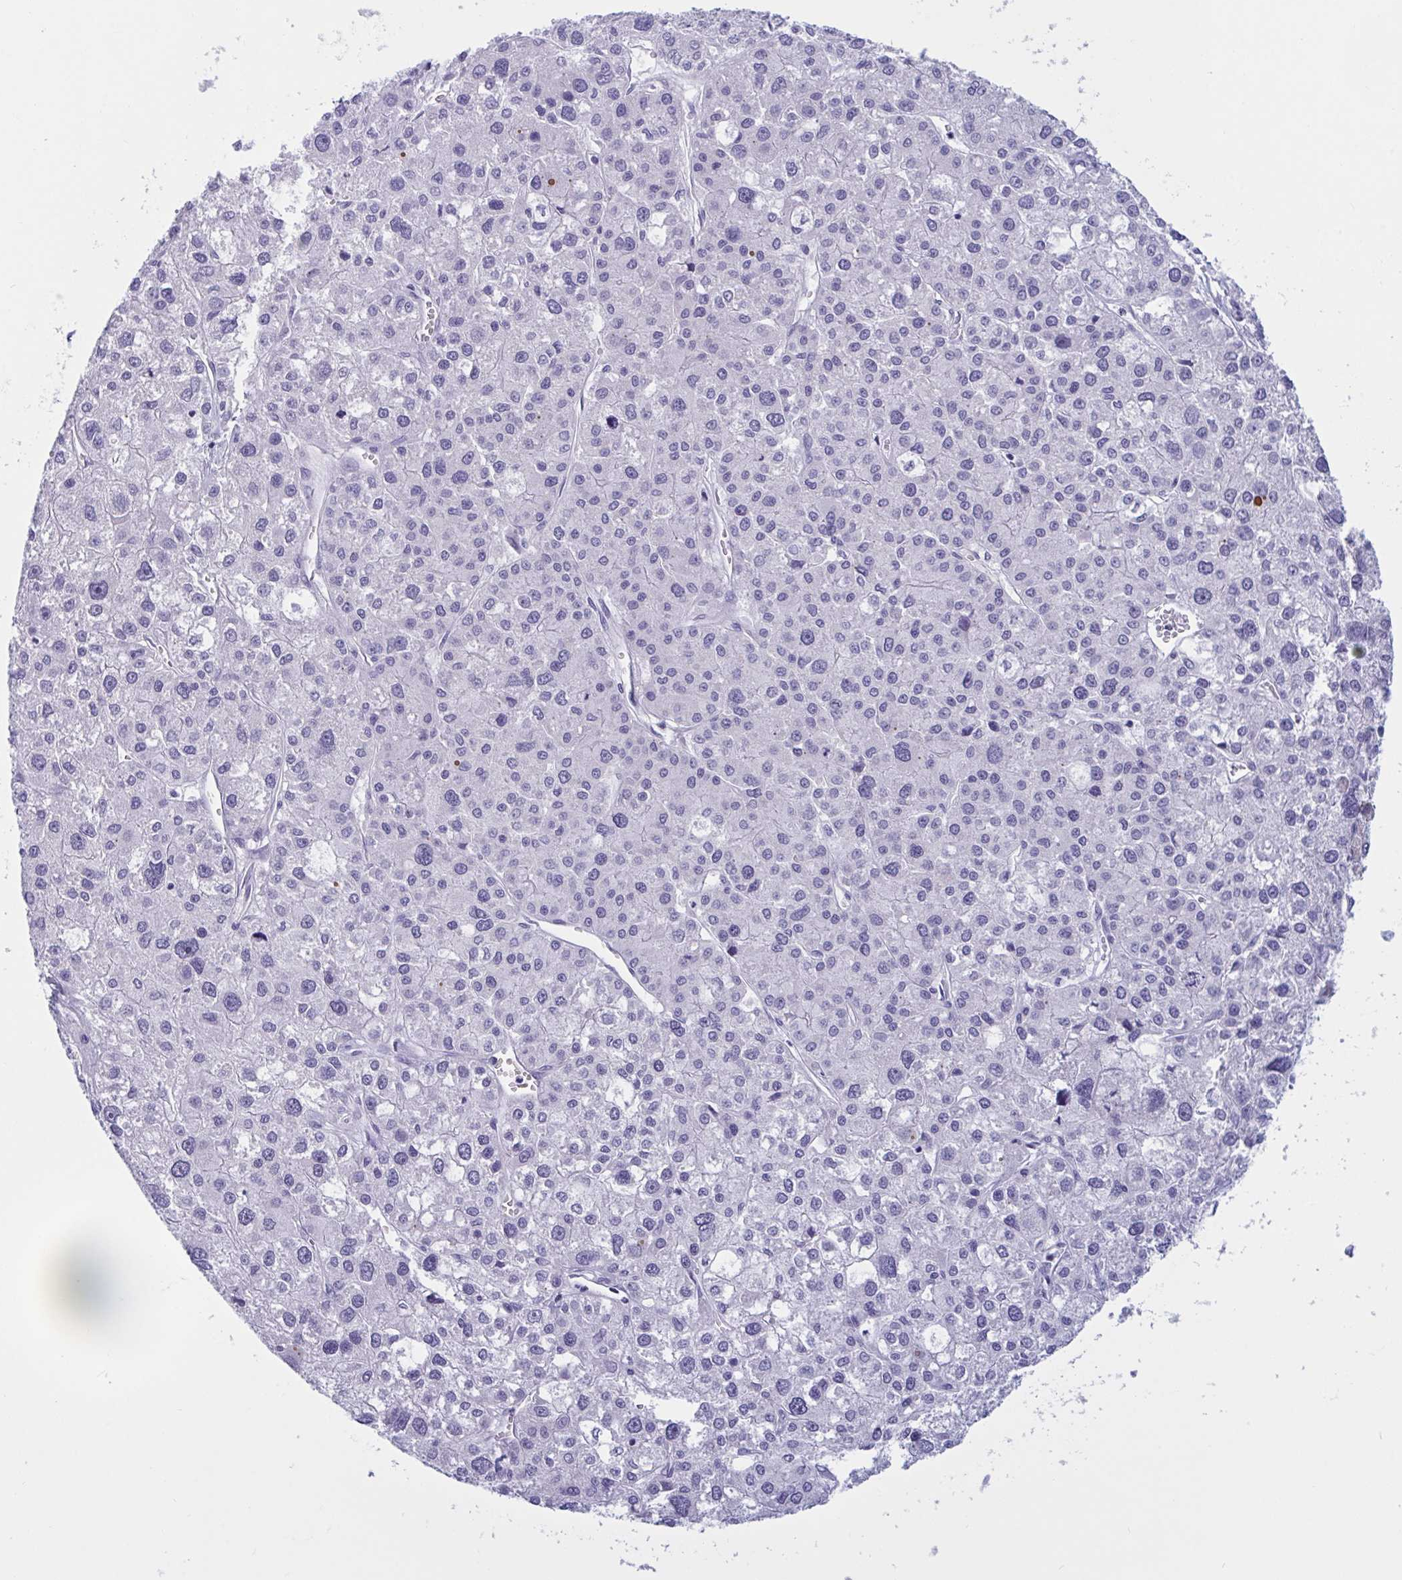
{"staining": {"intensity": "negative", "quantity": "none", "location": "none"}, "tissue": "liver cancer", "cell_type": "Tumor cells", "image_type": "cancer", "snomed": [{"axis": "morphology", "description": "Carcinoma, Hepatocellular, NOS"}, {"axis": "topography", "description": "Liver"}], "caption": "Liver cancer was stained to show a protein in brown. There is no significant expression in tumor cells.", "gene": "OXLD1", "patient": {"sex": "male", "age": 73}}